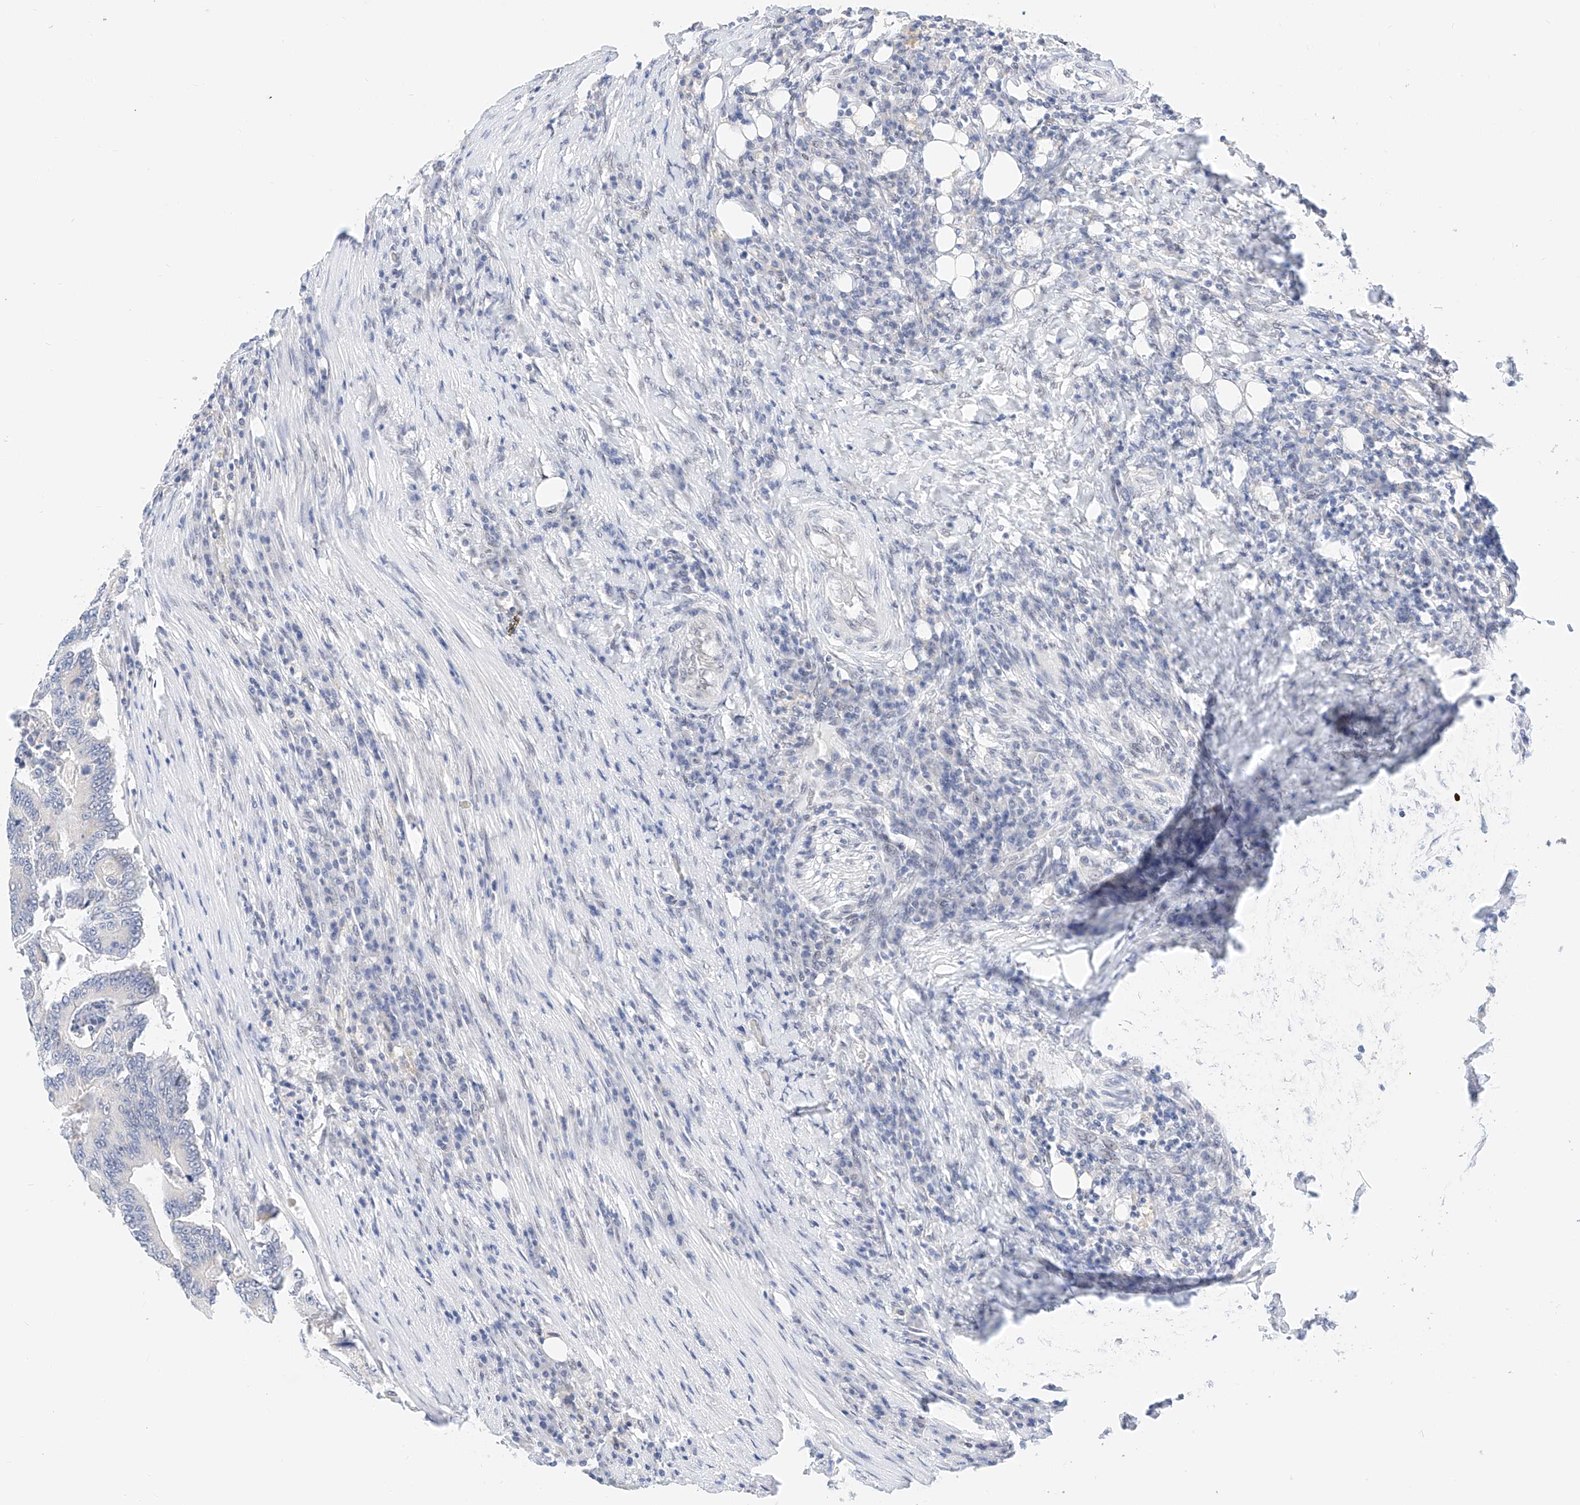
{"staining": {"intensity": "negative", "quantity": "none", "location": "none"}, "tissue": "colorectal cancer", "cell_type": "Tumor cells", "image_type": "cancer", "snomed": [{"axis": "morphology", "description": "Adenocarcinoma, NOS"}, {"axis": "topography", "description": "Colon"}], "caption": "This is an IHC micrograph of colorectal adenocarcinoma. There is no positivity in tumor cells.", "gene": "KCNJ1", "patient": {"sex": "male", "age": 83}}